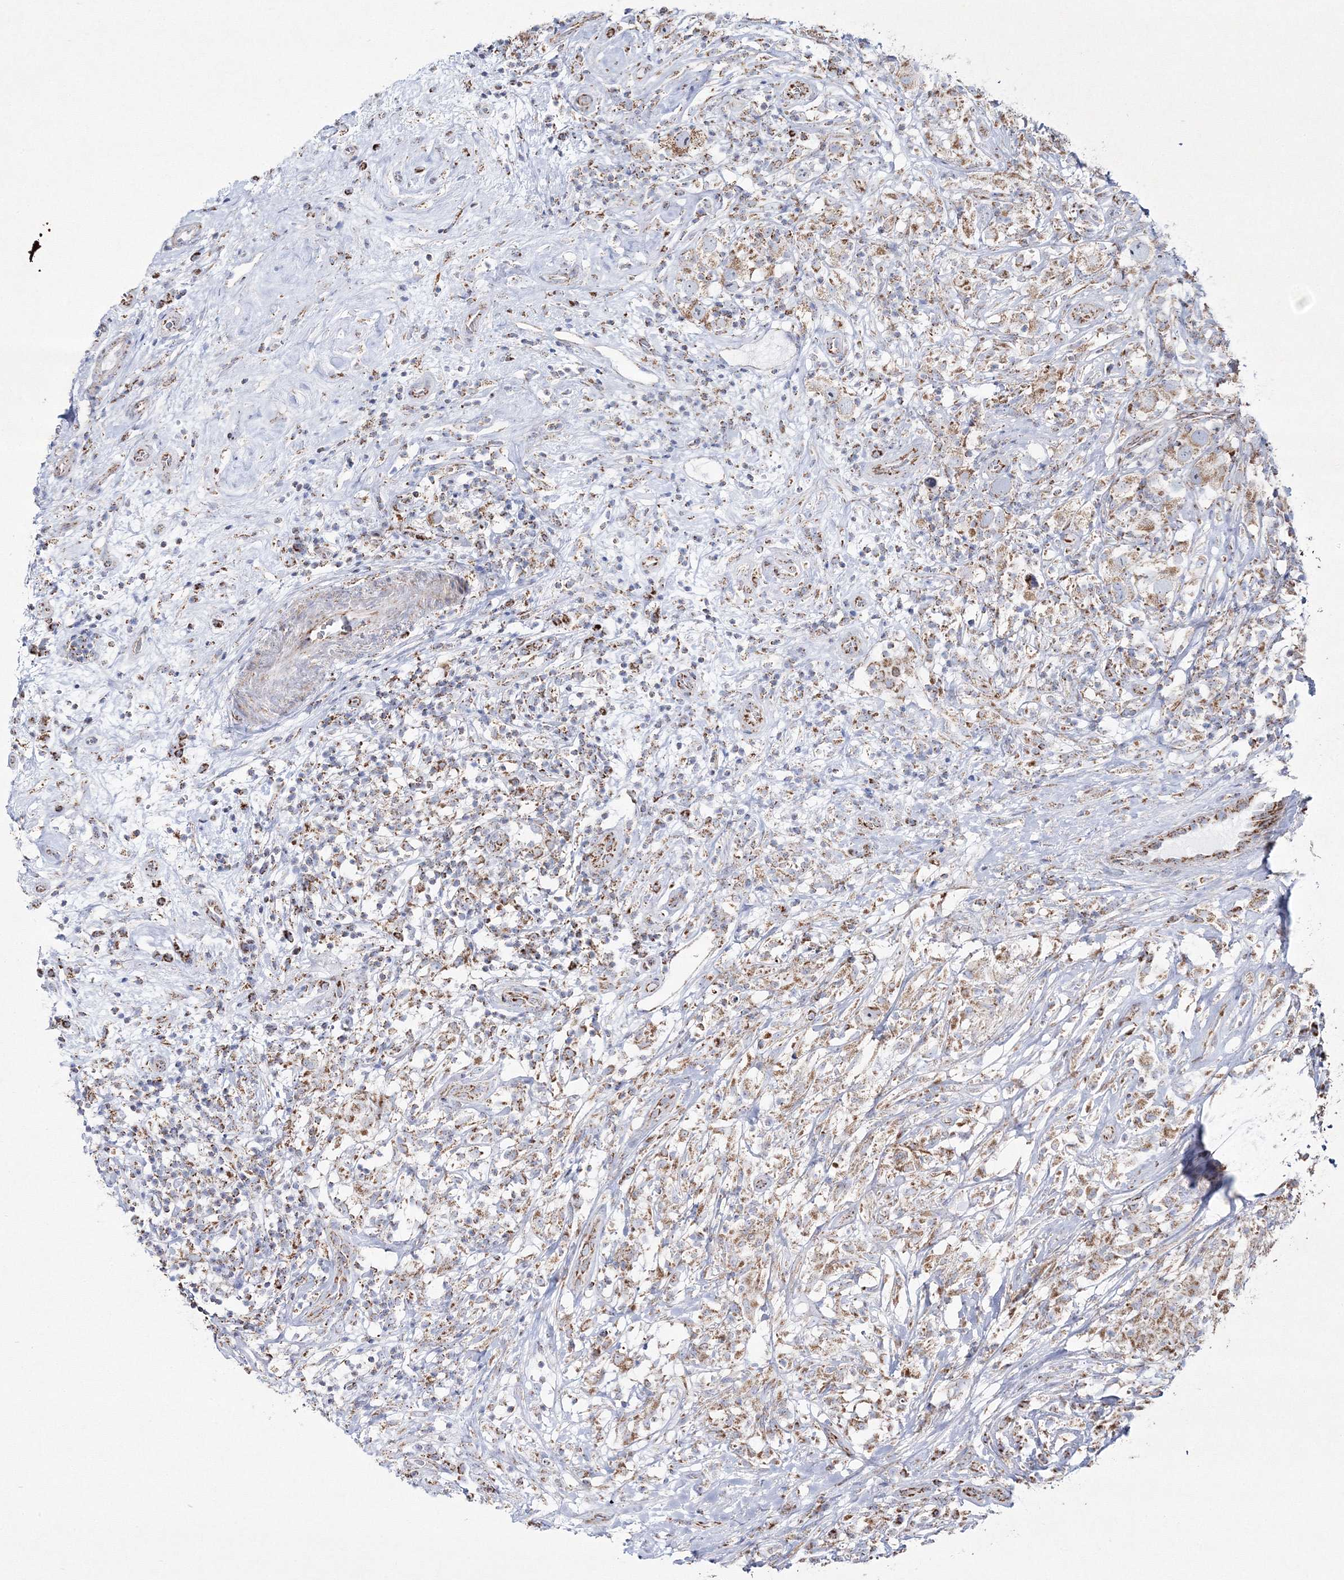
{"staining": {"intensity": "moderate", "quantity": ">75%", "location": "cytoplasmic/membranous"}, "tissue": "testis cancer", "cell_type": "Tumor cells", "image_type": "cancer", "snomed": [{"axis": "morphology", "description": "Seminoma, NOS"}, {"axis": "topography", "description": "Testis"}], "caption": "Immunohistochemistry (IHC) histopathology image of human testis cancer (seminoma) stained for a protein (brown), which shows medium levels of moderate cytoplasmic/membranous expression in approximately >75% of tumor cells.", "gene": "HIBCH", "patient": {"sex": "male", "age": 49}}